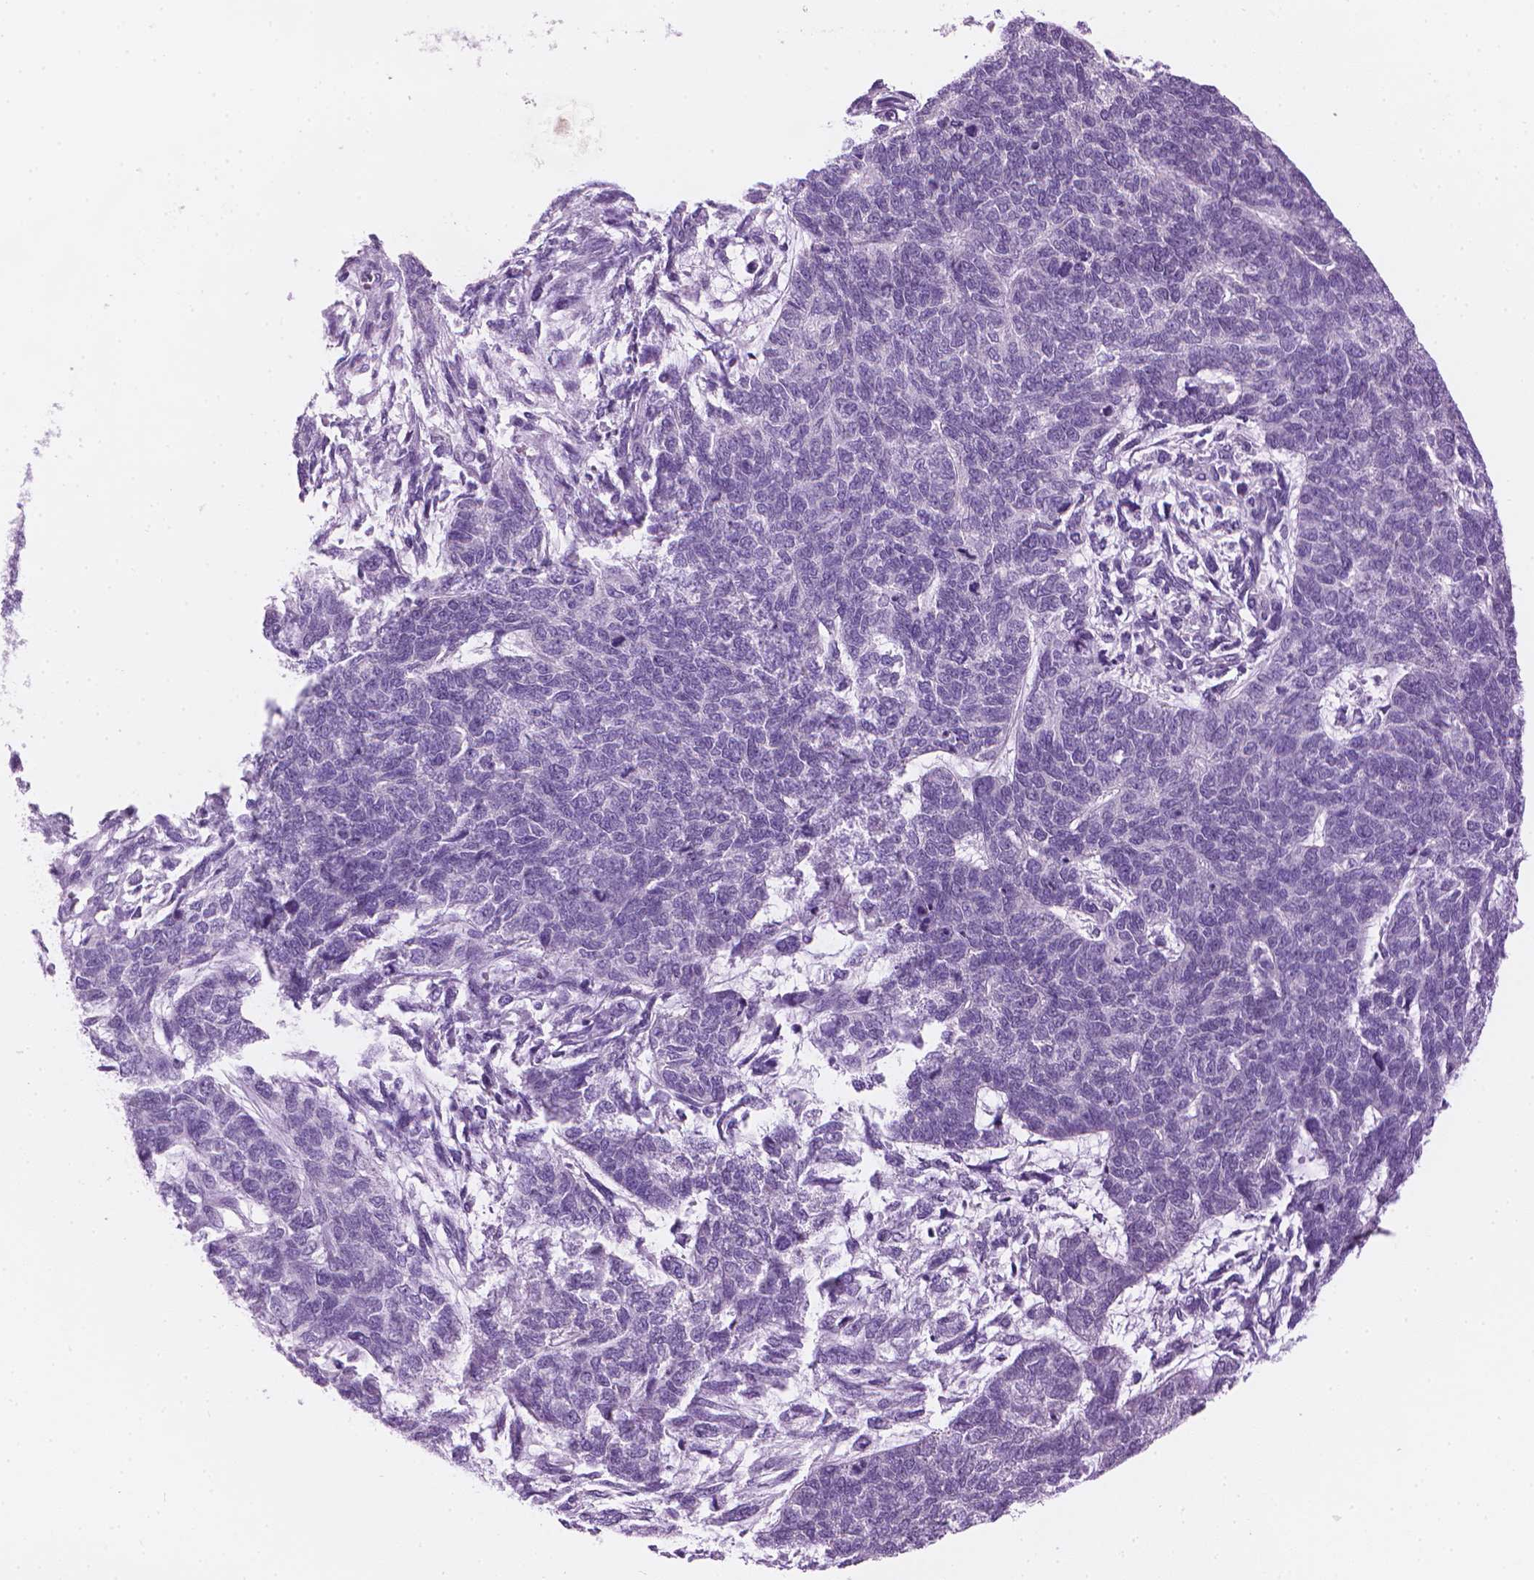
{"staining": {"intensity": "negative", "quantity": "none", "location": "none"}, "tissue": "cervical cancer", "cell_type": "Tumor cells", "image_type": "cancer", "snomed": [{"axis": "morphology", "description": "Squamous cell carcinoma, NOS"}, {"axis": "topography", "description": "Cervix"}], "caption": "Photomicrograph shows no significant protein positivity in tumor cells of cervical cancer. The staining is performed using DAB (3,3'-diaminobenzidine) brown chromogen with nuclei counter-stained in using hematoxylin.", "gene": "TTC29", "patient": {"sex": "female", "age": 63}}